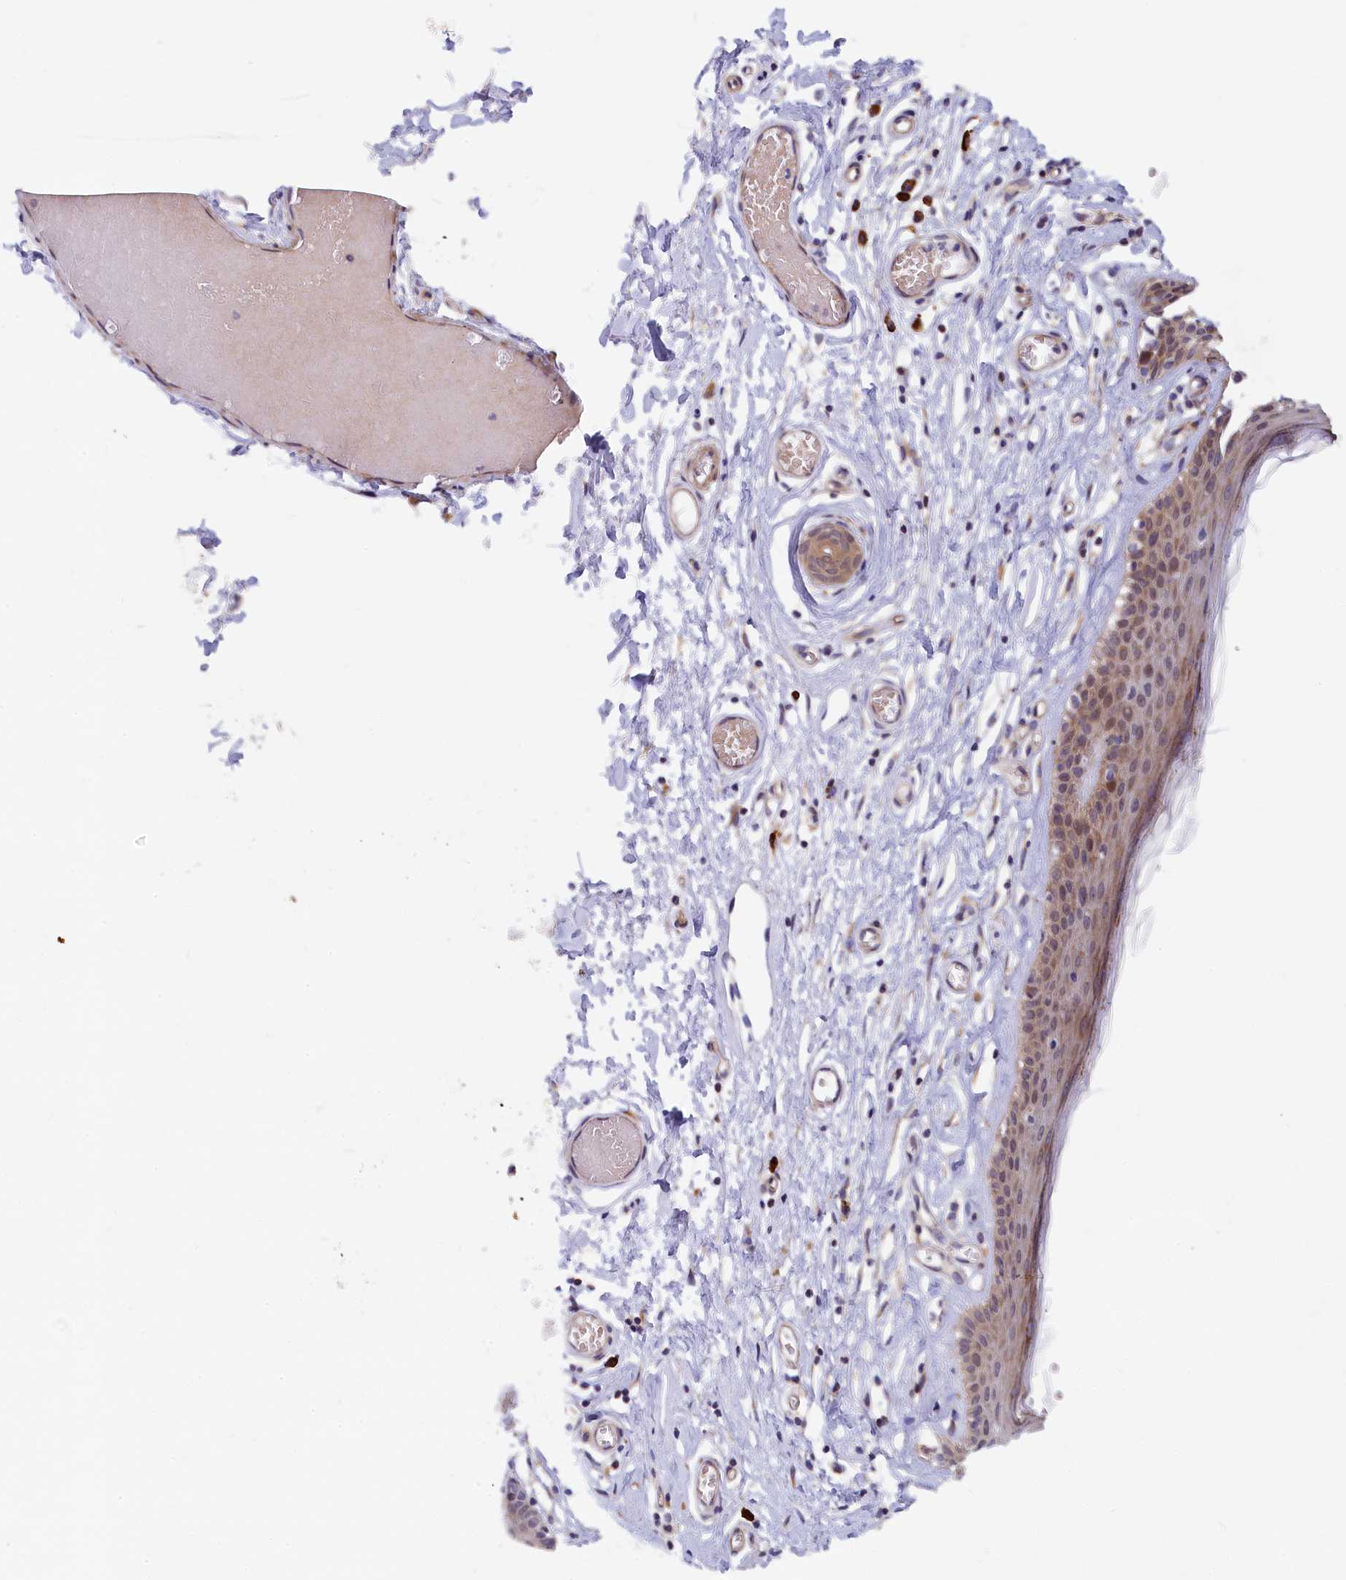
{"staining": {"intensity": "moderate", "quantity": ">75%", "location": "cytoplasmic/membranous"}, "tissue": "skin", "cell_type": "Epidermal cells", "image_type": "normal", "snomed": [{"axis": "morphology", "description": "Normal tissue, NOS"}, {"axis": "topography", "description": "Adipose tissue"}, {"axis": "topography", "description": "Vascular tissue"}, {"axis": "topography", "description": "Vulva"}, {"axis": "topography", "description": "Peripheral nerve tissue"}], "caption": "Moderate cytoplasmic/membranous positivity is appreciated in about >75% of epidermal cells in benign skin. (Brightfield microscopy of DAB IHC at high magnification).", "gene": "JPT2", "patient": {"sex": "female", "age": 86}}